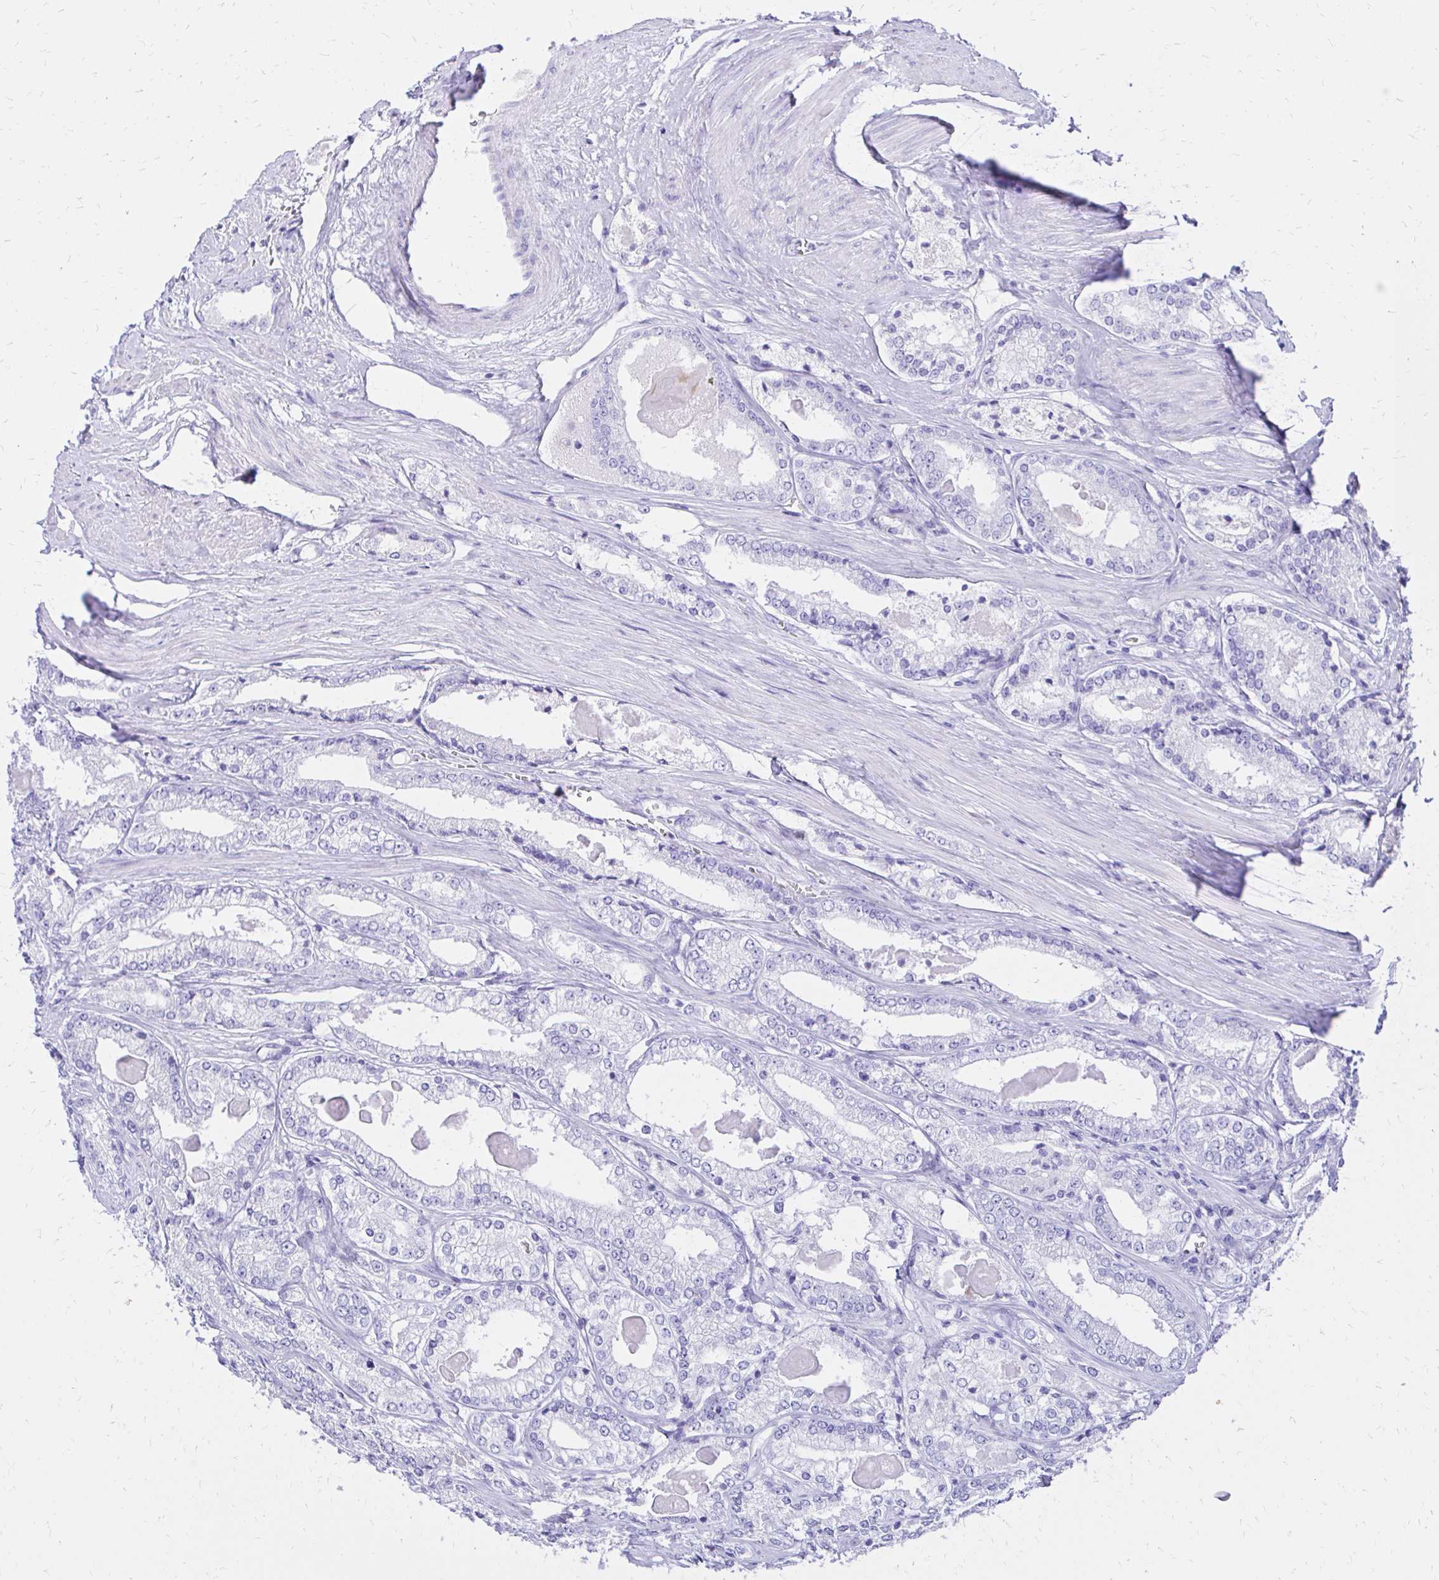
{"staining": {"intensity": "negative", "quantity": "none", "location": "none"}, "tissue": "prostate cancer", "cell_type": "Tumor cells", "image_type": "cancer", "snomed": [{"axis": "morphology", "description": "Adenocarcinoma, NOS"}, {"axis": "morphology", "description": "Adenocarcinoma, Low grade"}, {"axis": "topography", "description": "Prostate"}], "caption": "An immunohistochemistry image of prostate cancer is shown. There is no staining in tumor cells of prostate cancer.", "gene": "S100G", "patient": {"sex": "male", "age": 68}}